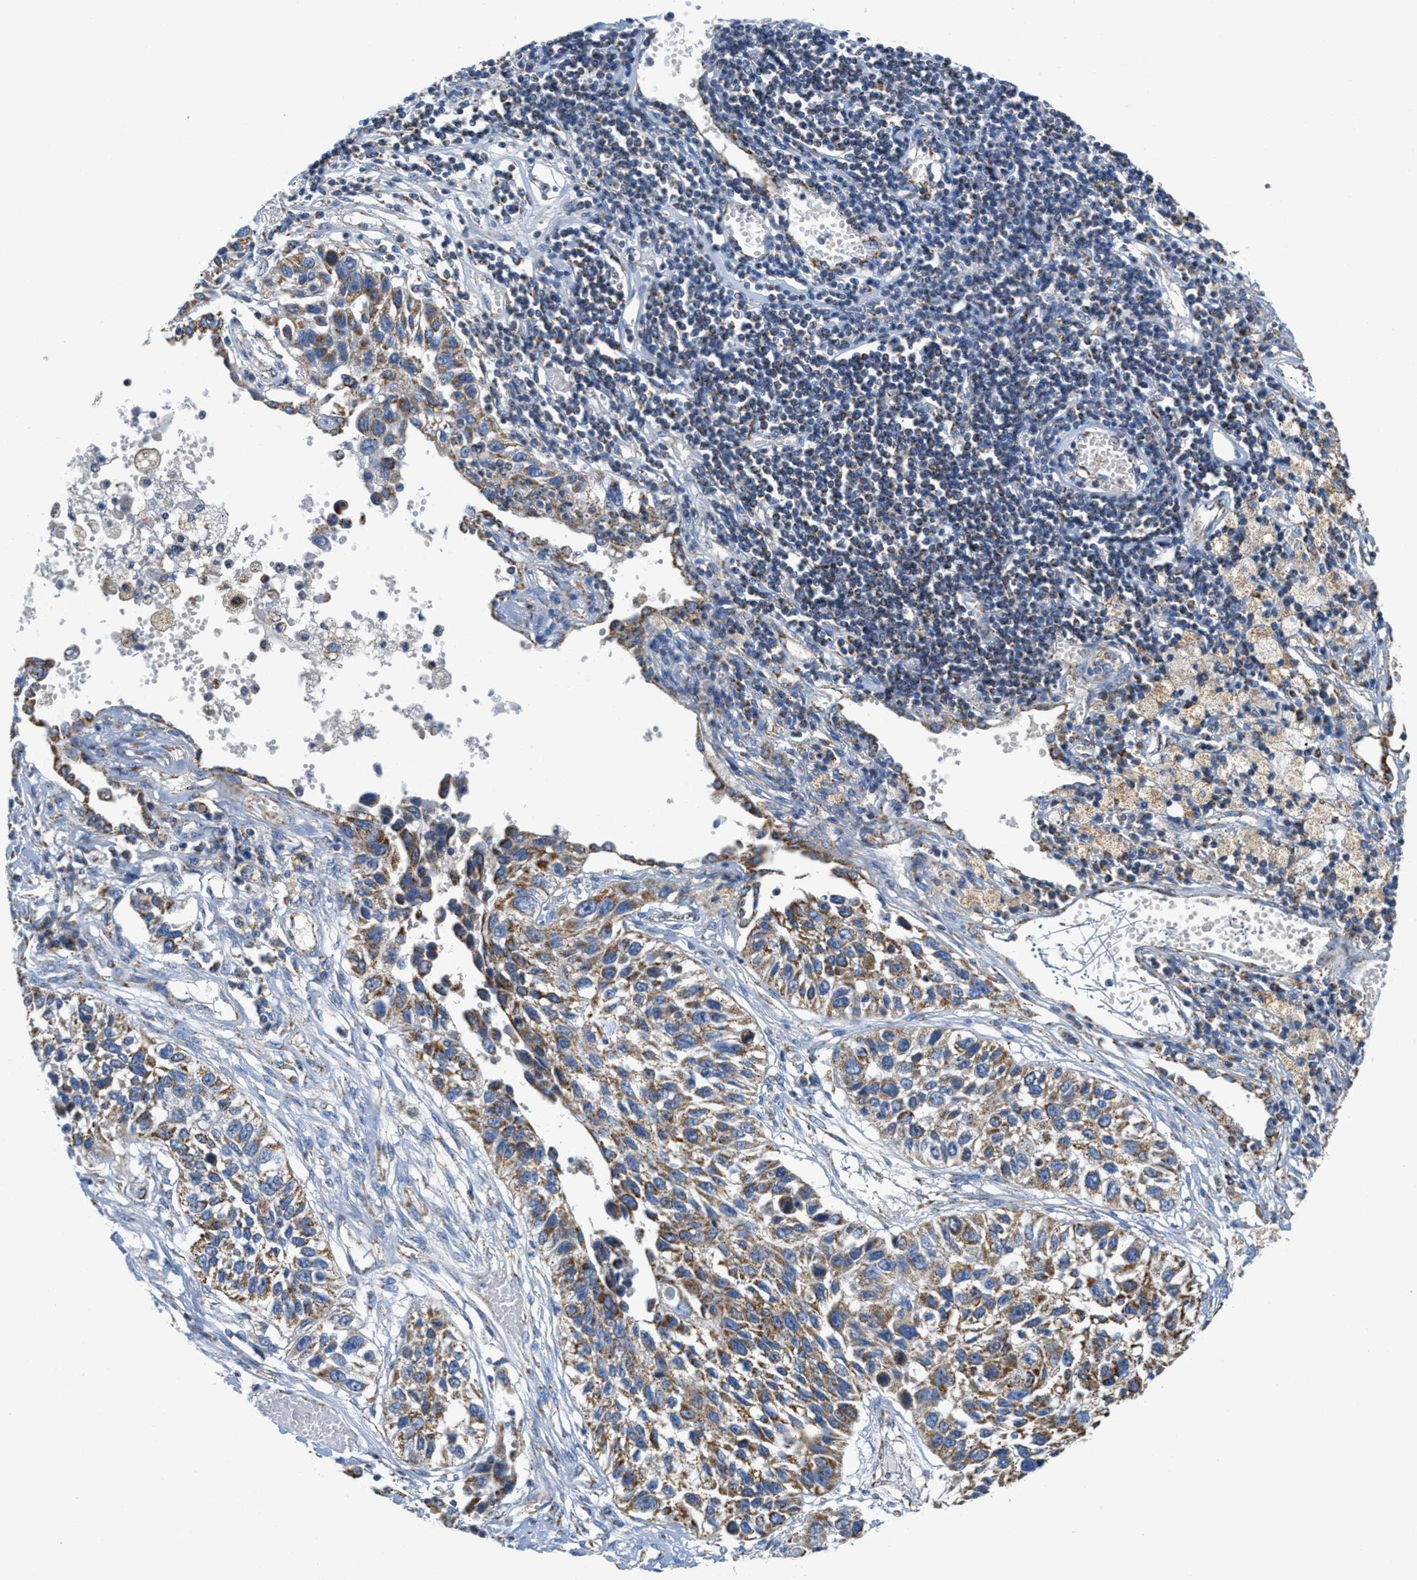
{"staining": {"intensity": "moderate", "quantity": ">75%", "location": "cytoplasmic/membranous"}, "tissue": "lung cancer", "cell_type": "Tumor cells", "image_type": "cancer", "snomed": [{"axis": "morphology", "description": "Squamous cell carcinoma, NOS"}, {"axis": "topography", "description": "Lung"}], "caption": "Brown immunohistochemical staining in human lung squamous cell carcinoma displays moderate cytoplasmic/membranous positivity in approximately >75% of tumor cells.", "gene": "KCNJ5", "patient": {"sex": "male", "age": 71}}